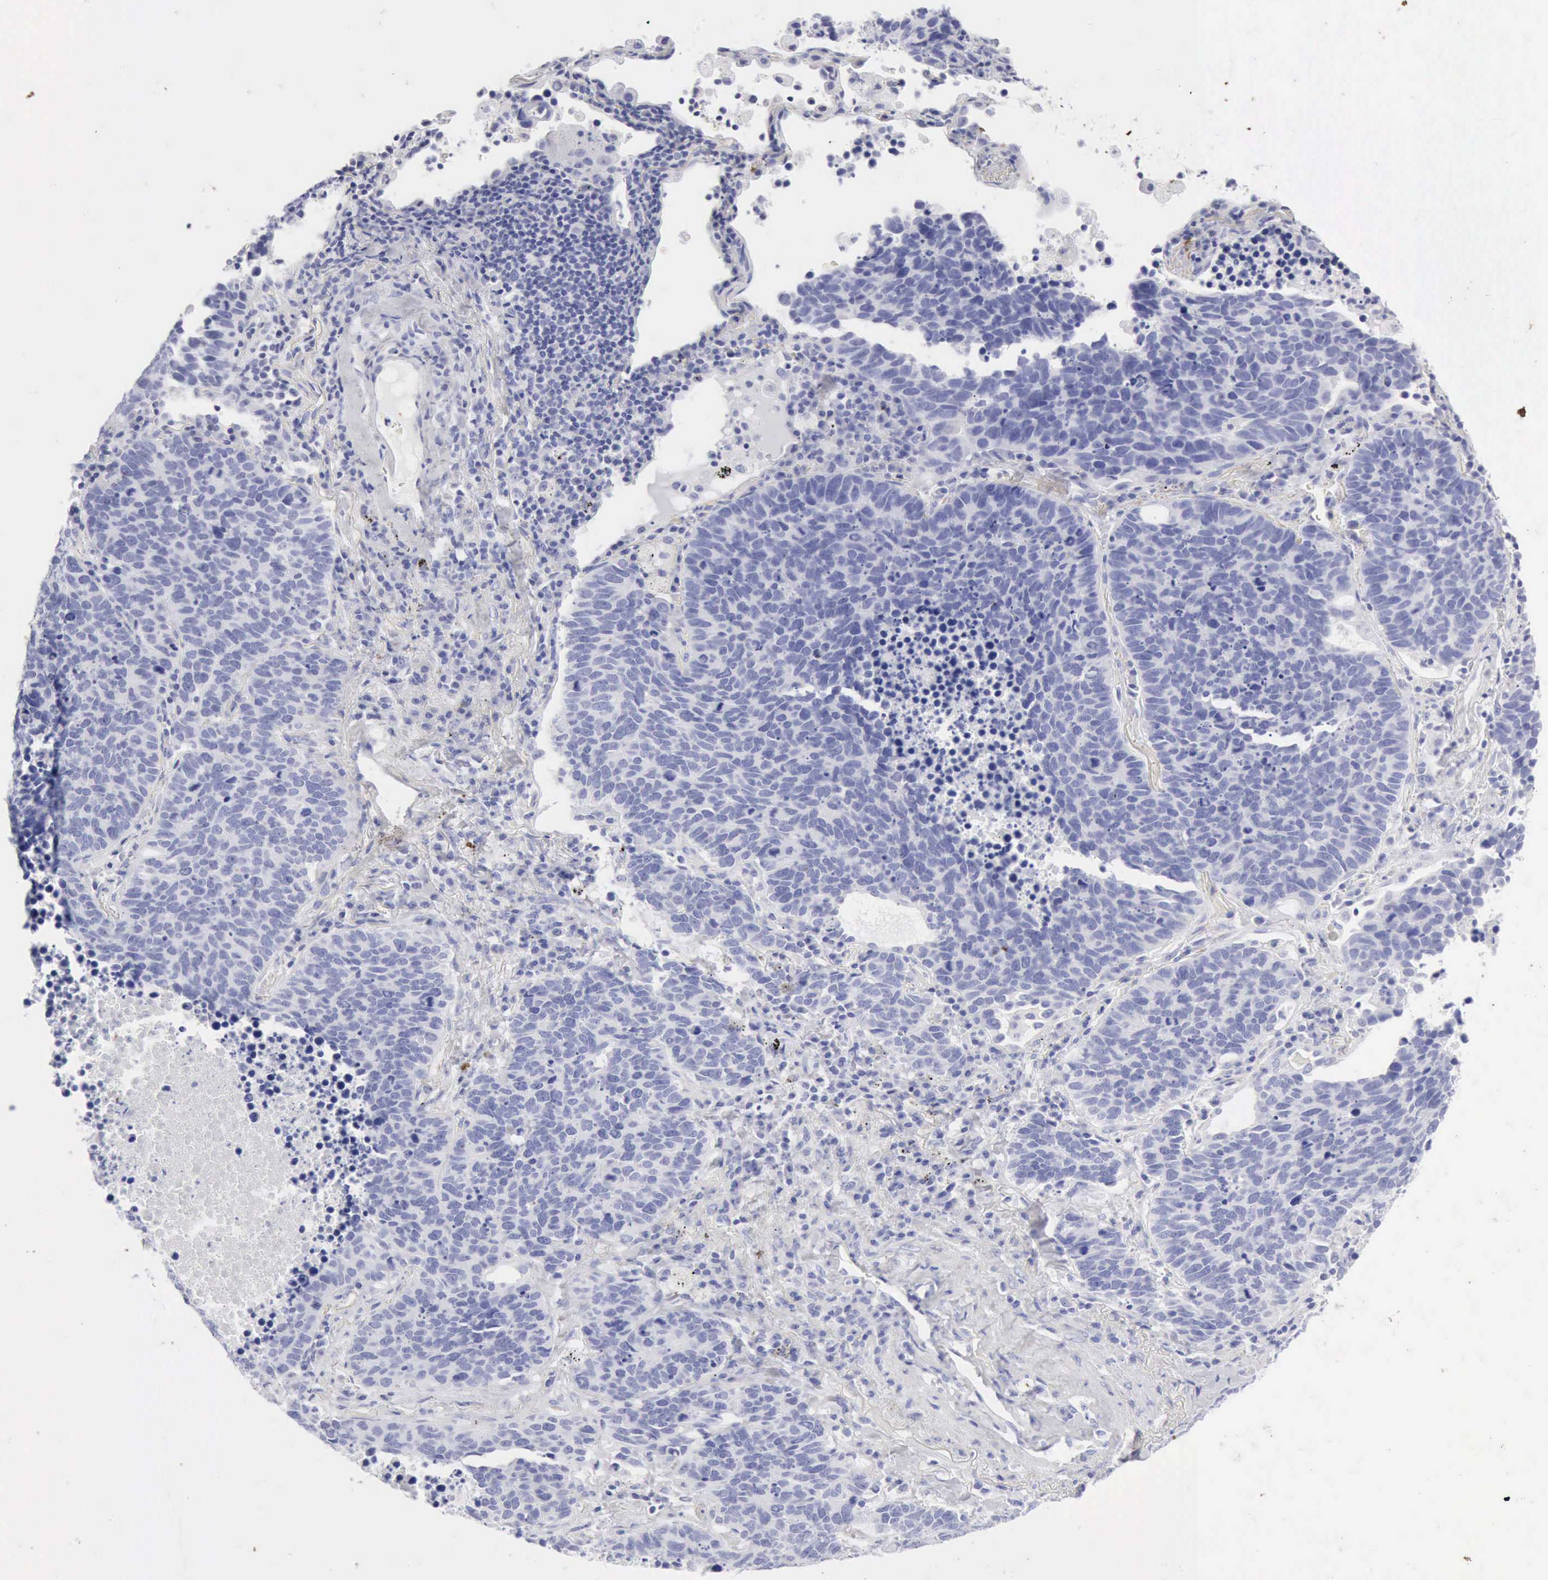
{"staining": {"intensity": "negative", "quantity": "none", "location": "none"}, "tissue": "lung cancer", "cell_type": "Tumor cells", "image_type": "cancer", "snomed": [{"axis": "morphology", "description": "Neoplasm, malignant, NOS"}, {"axis": "topography", "description": "Lung"}], "caption": "IHC histopathology image of neoplastic tissue: human lung cancer (neoplasm (malignant)) stained with DAB displays no significant protein expression in tumor cells.", "gene": "KRT10", "patient": {"sex": "female", "age": 75}}